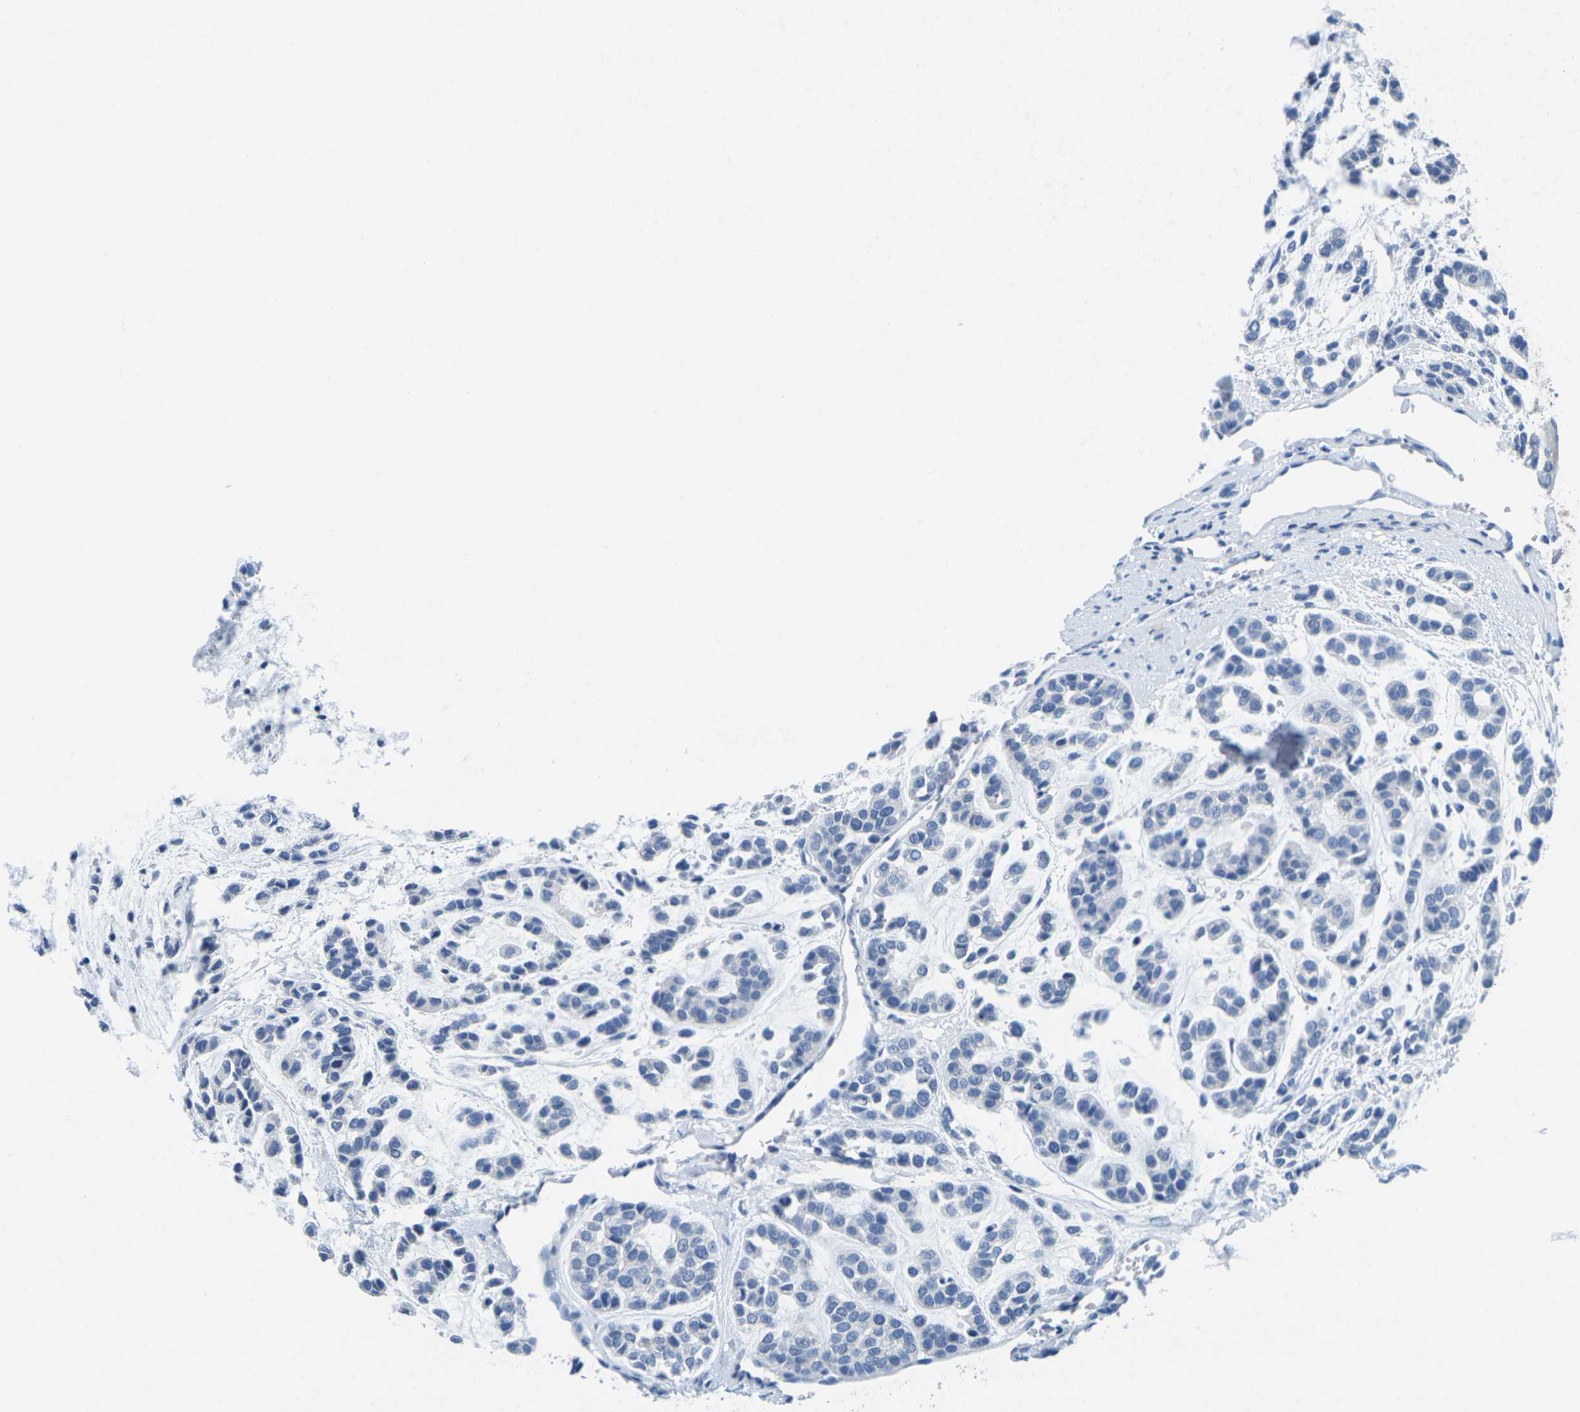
{"staining": {"intensity": "negative", "quantity": "none", "location": "none"}, "tissue": "head and neck cancer", "cell_type": "Tumor cells", "image_type": "cancer", "snomed": [{"axis": "morphology", "description": "Adenocarcinoma, NOS"}, {"axis": "morphology", "description": "Adenoma, NOS"}, {"axis": "topography", "description": "Head-Neck"}], "caption": "The immunohistochemistry micrograph has no significant expression in tumor cells of head and neck cancer tissue.", "gene": "FAM3D", "patient": {"sex": "female", "age": 55}}